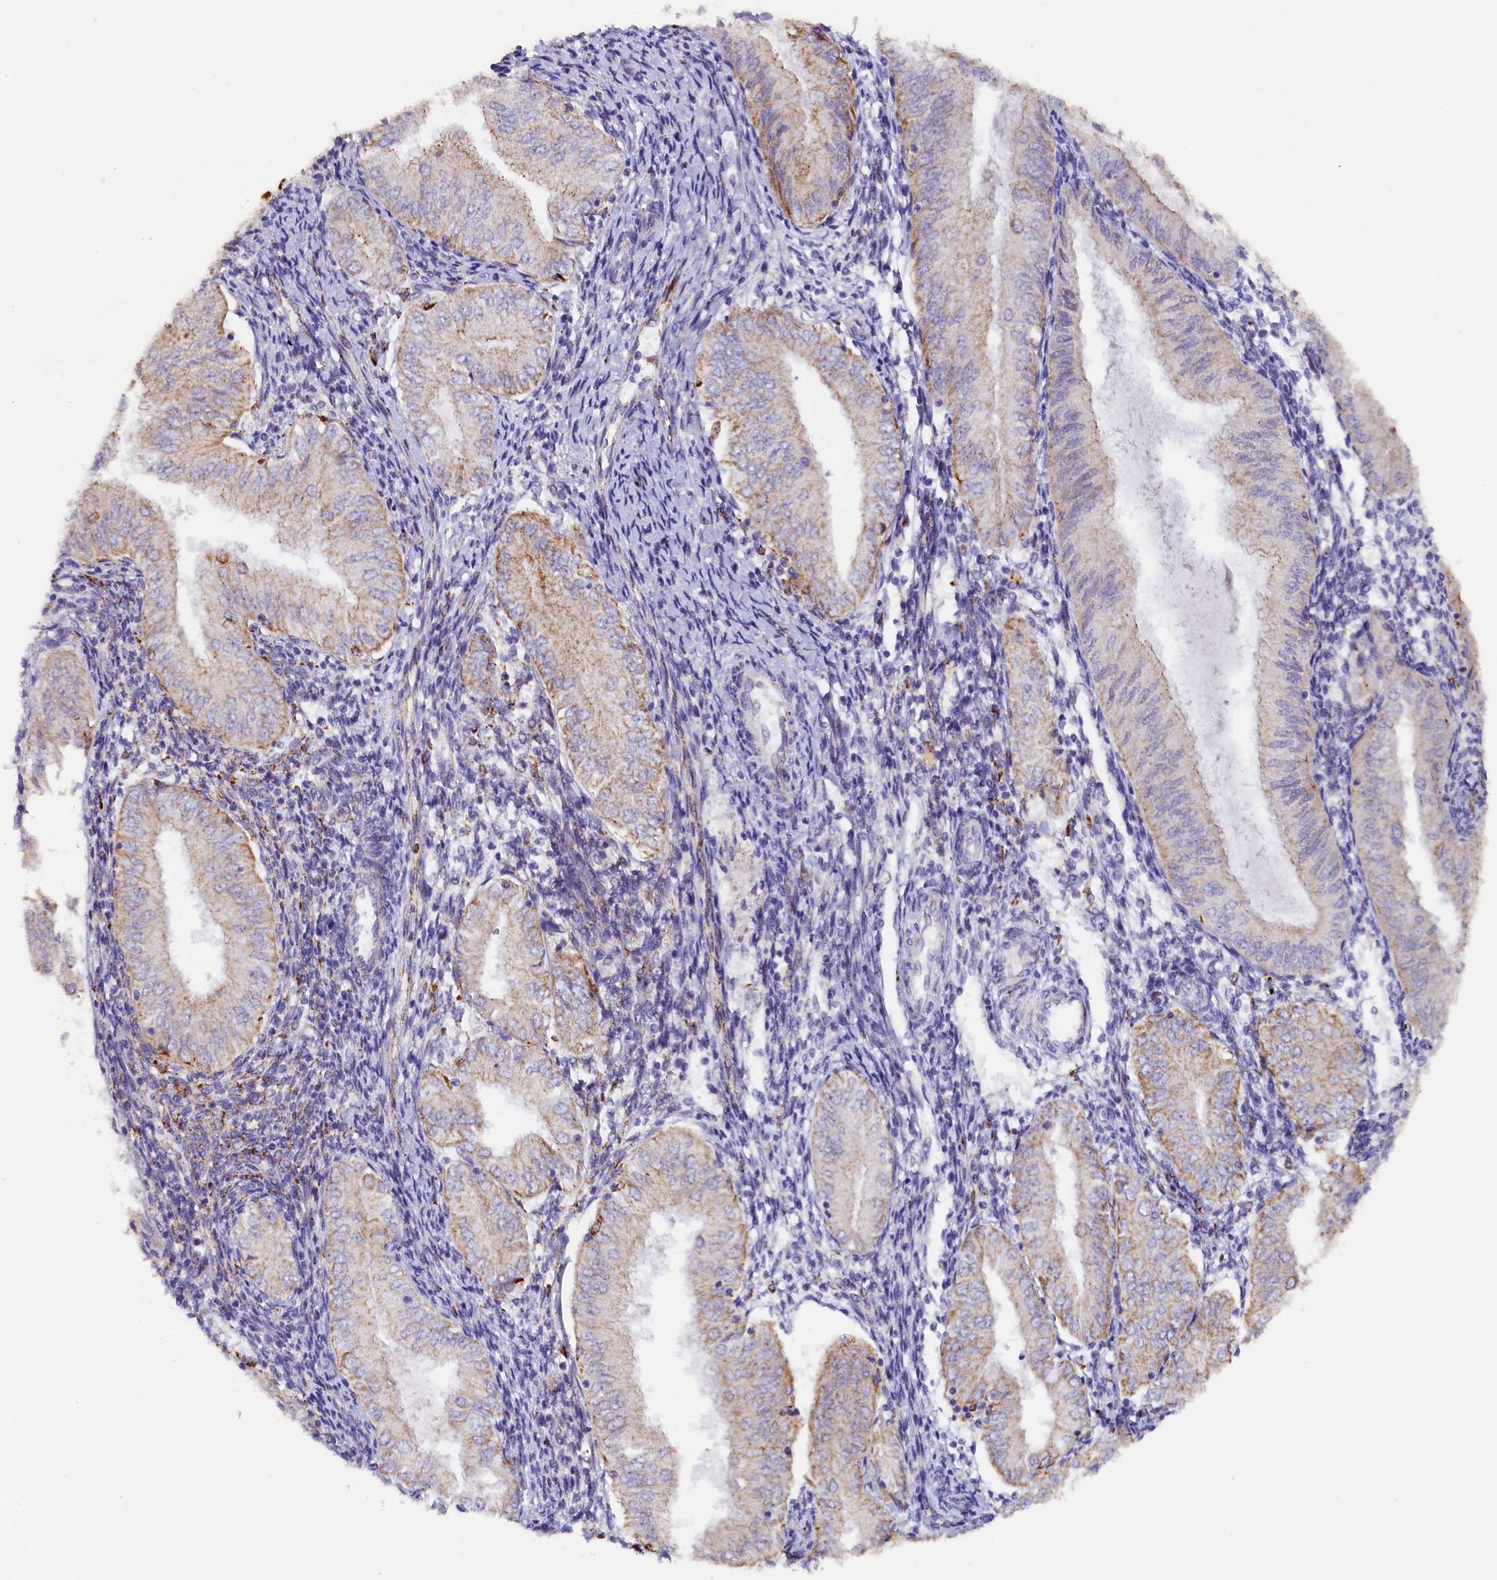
{"staining": {"intensity": "moderate", "quantity": "25%-75%", "location": "cytoplasmic/membranous"}, "tissue": "endometrial cancer", "cell_type": "Tumor cells", "image_type": "cancer", "snomed": [{"axis": "morphology", "description": "Adenocarcinoma, NOS"}, {"axis": "topography", "description": "Endometrium"}], "caption": "Moderate cytoplasmic/membranous positivity is identified in approximately 25%-75% of tumor cells in adenocarcinoma (endometrial).", "gene": "AKTIP", "patient": {"sex": "female", "age": 53}}